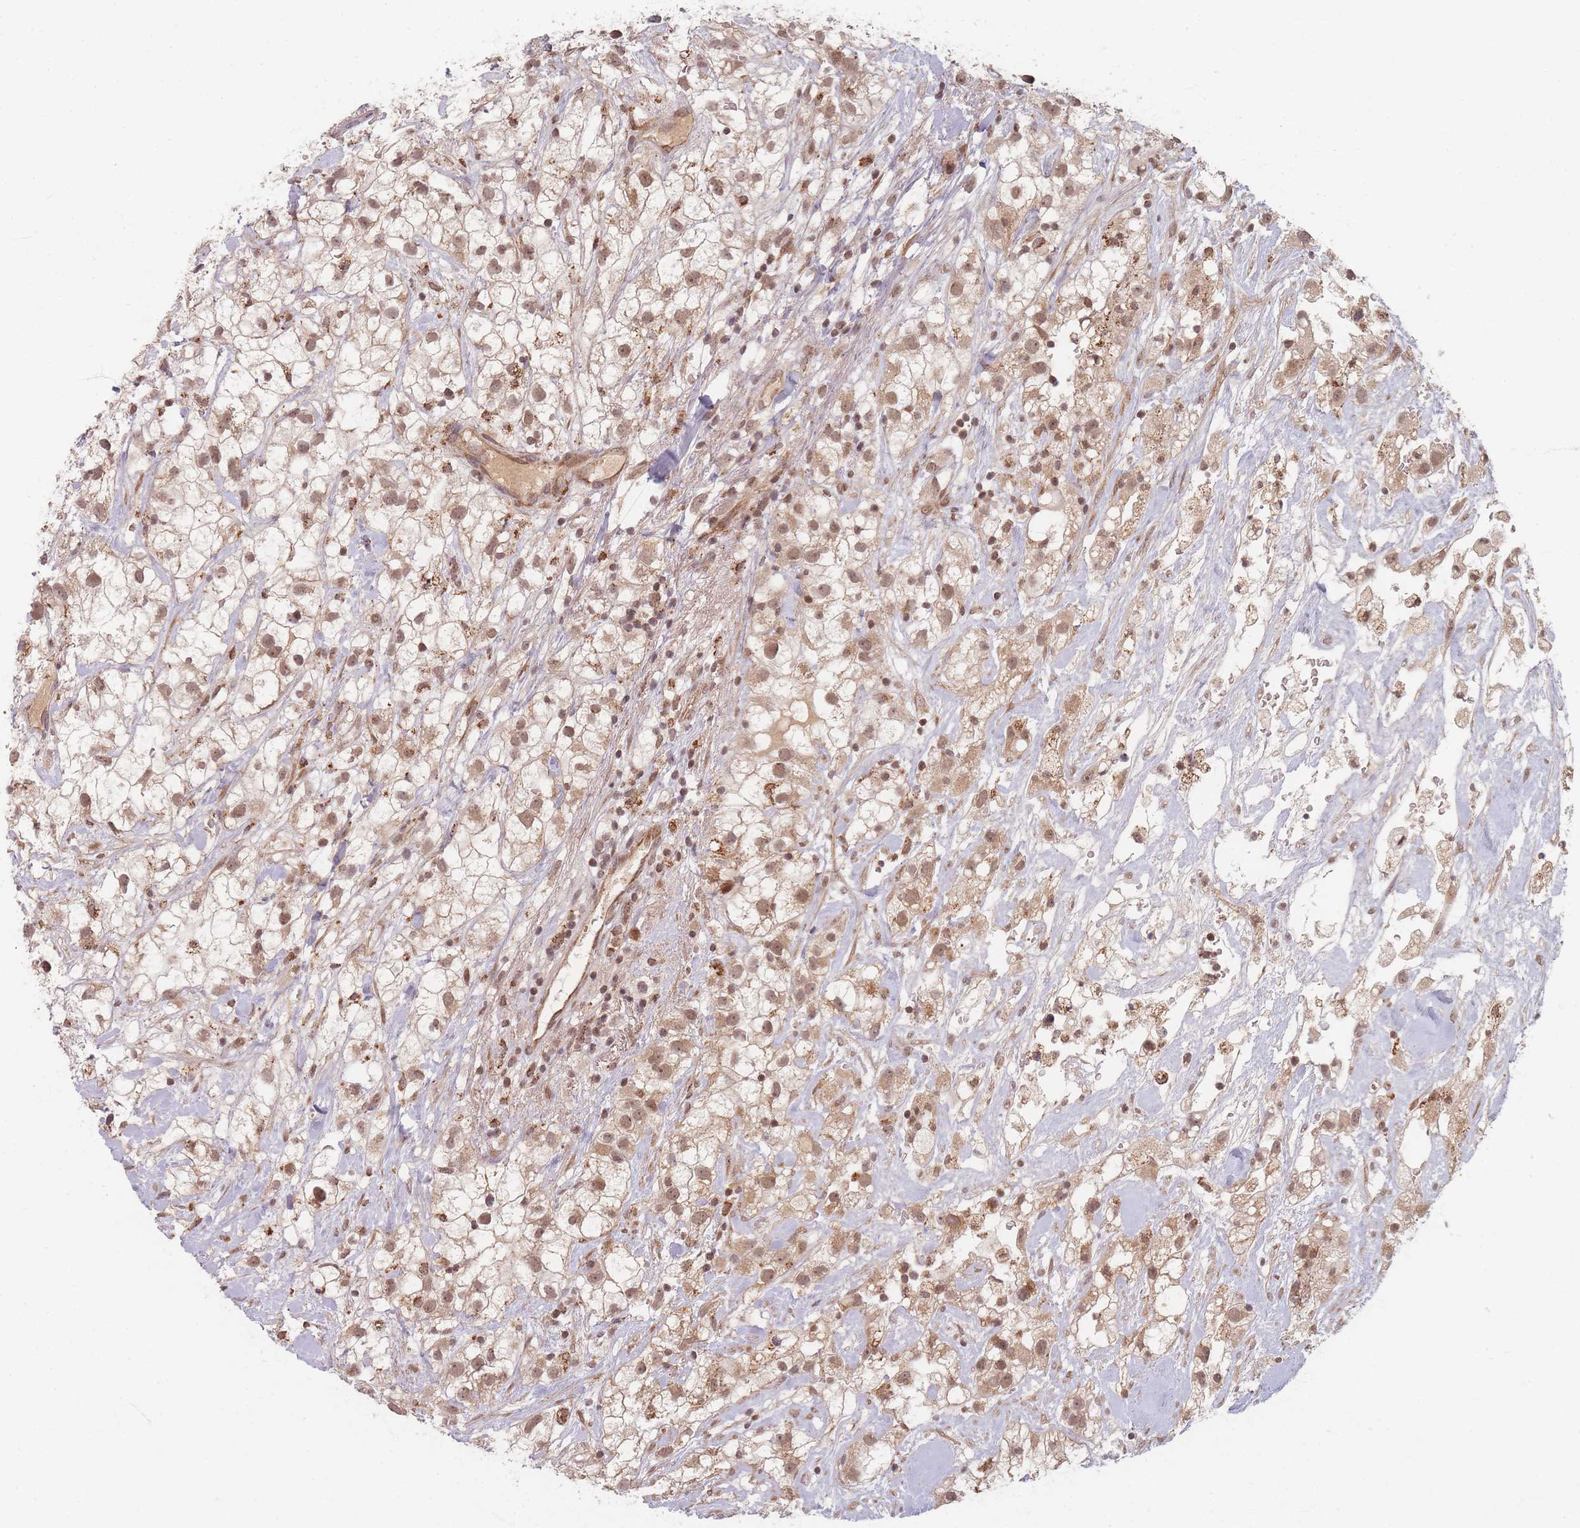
{"staining": {"intensity": "moderate", "quantity": ">75%", "location": "cytoplasmic/membranous,nuclear"}, "tissue": "renal cancer", "cell_type": "Tumor cells", "image_type": "cancer", "snomed": [{"axis": "morphology", "description": "Adenocarcinoma, NOS"}, {"axis": "topography", "description": "Kidney"}], "caption": "Immunohistochemical staining of renal cancer (adenocarcinoma) shows medium levels of moderate cytoplasmic/membranous and nuclear staining in approximately >75% of tumor cells.", "gene": "RADX", "patient": {"sex": "male", "age": 59}}